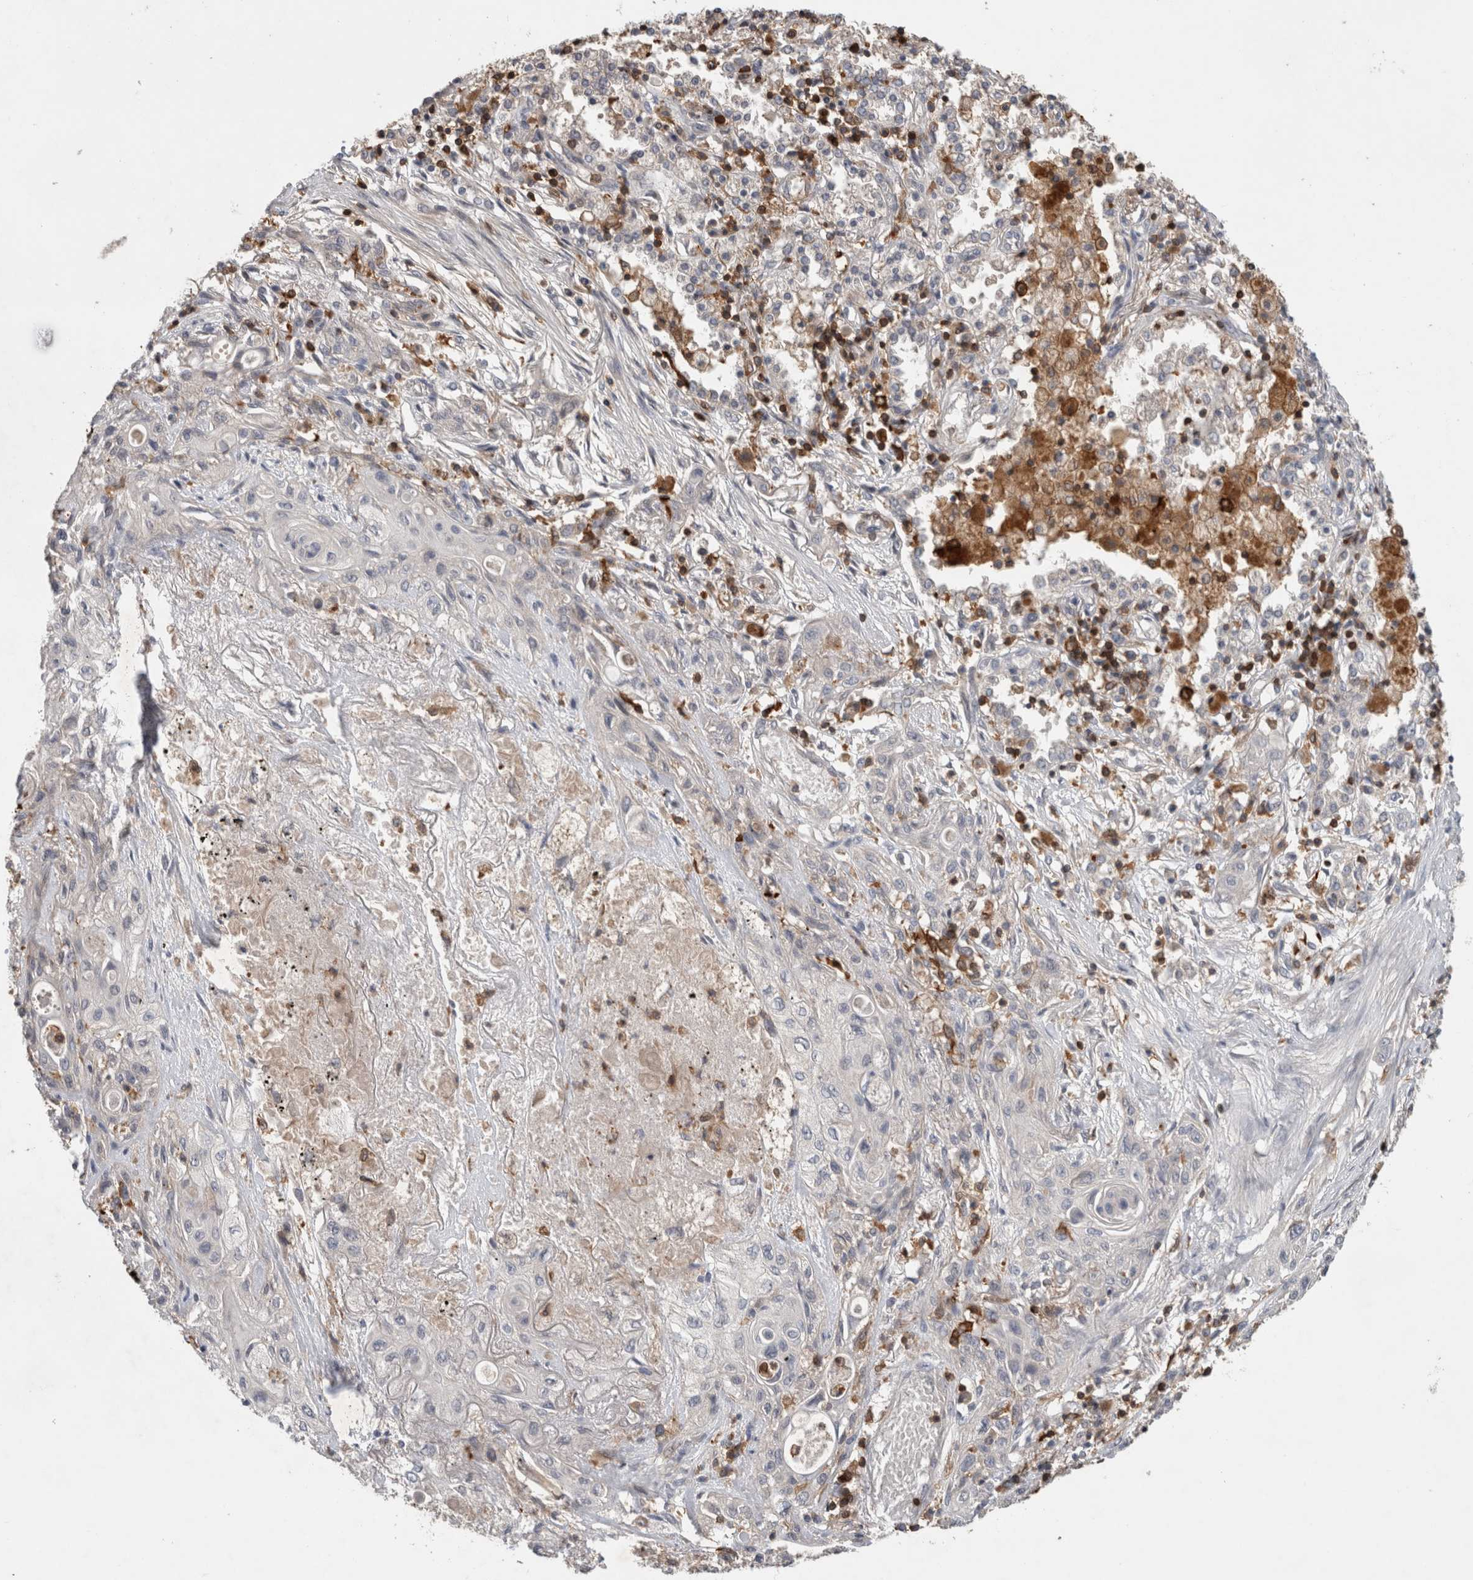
{"staining": {"intensity": "negative", "quantity": "none", "location": "none"}, "tissue": "lung cancer", "cell_type": "Tumor cells", "image_type": "cancer", "snomed": [{"axis": "morphology", "description": "Squamous cell carcinoma, NOS"}, {"axis": "topography", "description": "Lung"}], "caption": "Tumor cells show no significant protein positivity in squamous cell carcinoma (lung).", "gene": "GFRA2", "patient": {"sex": "female", "age": 47}}